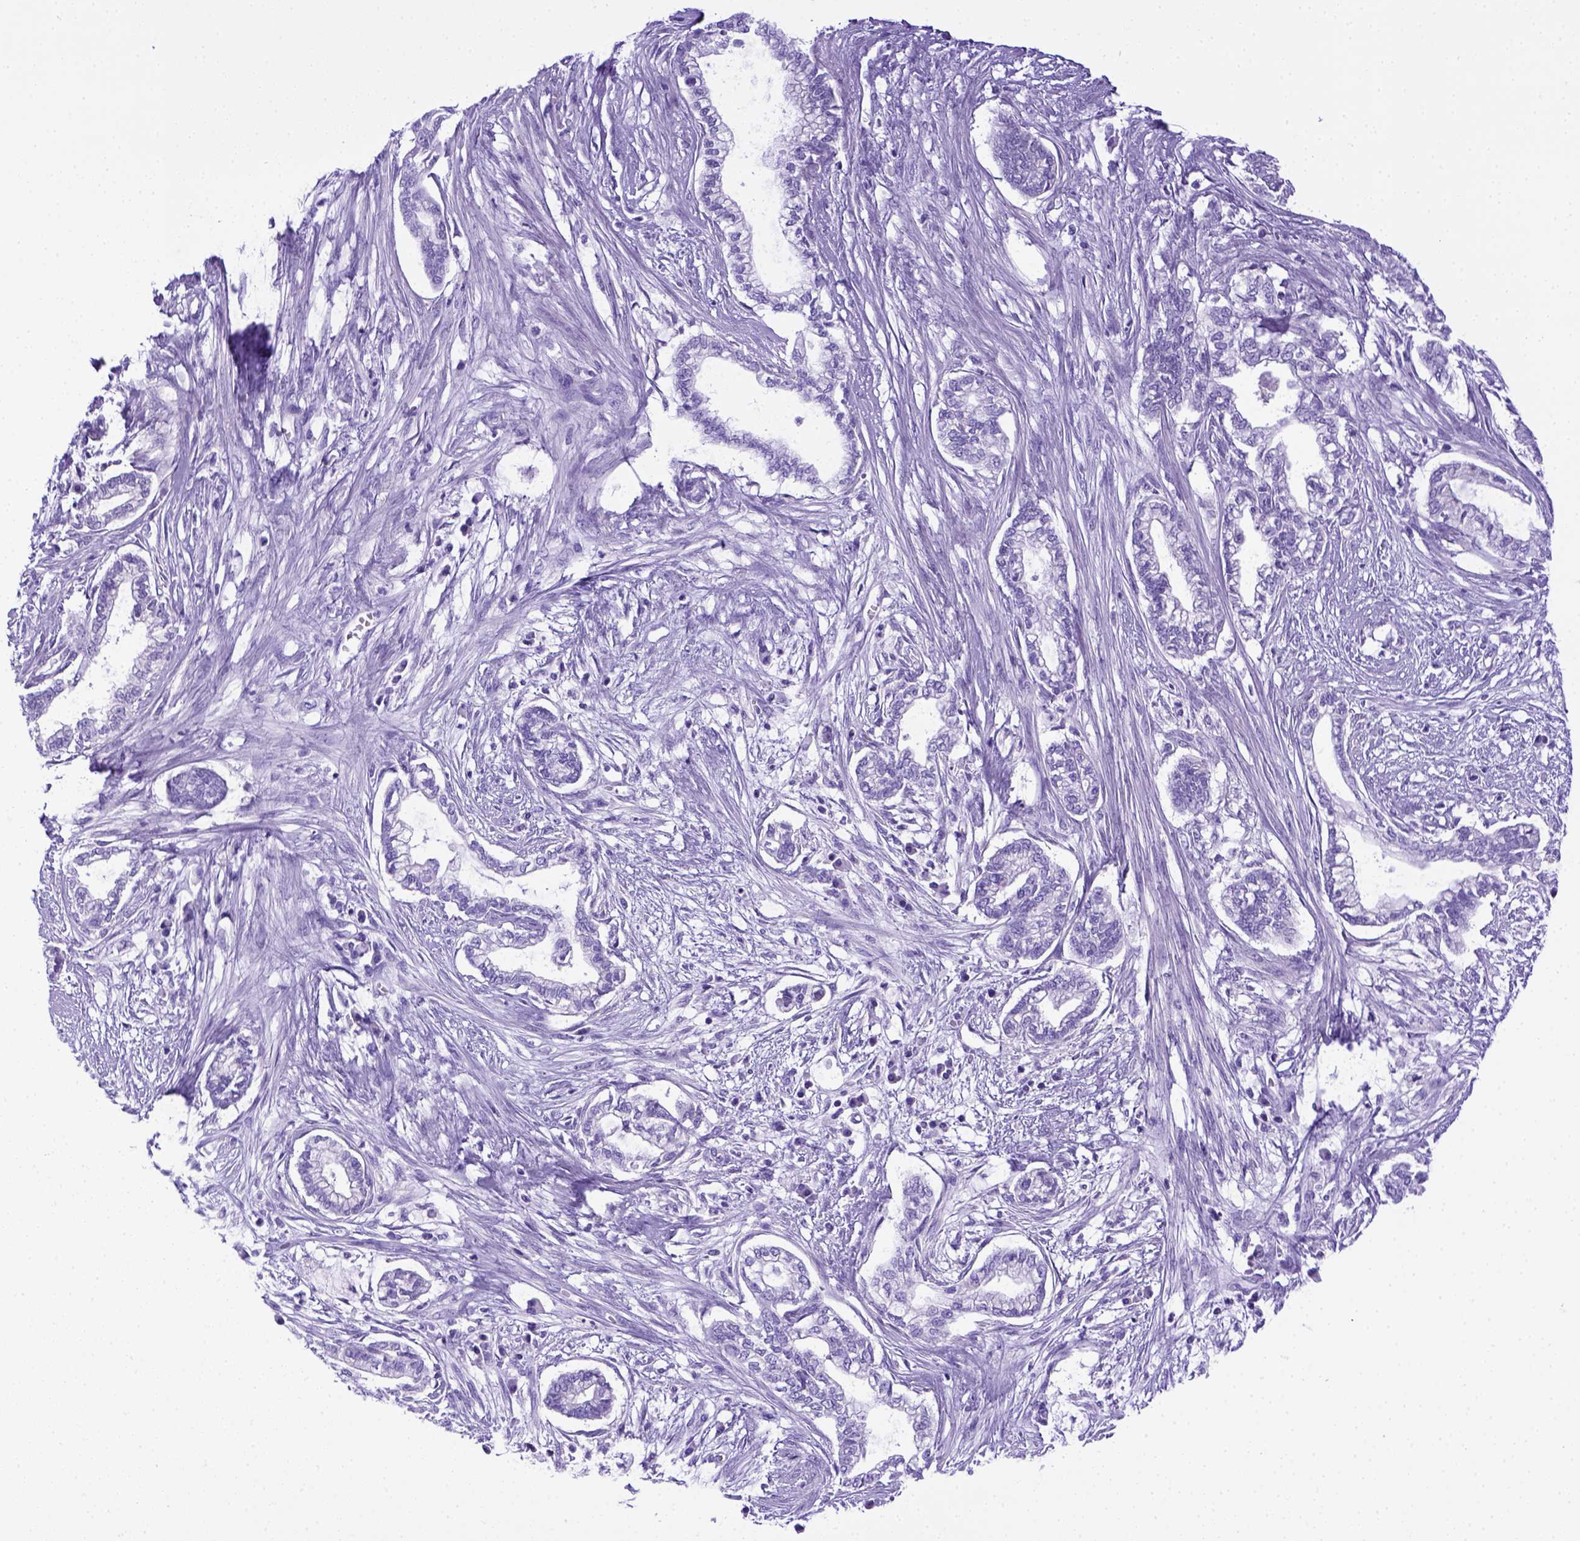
{"staining": {"intensity": "negative", "quantity": "none", "location": "none"}, "tissue": "cervical cancer", "cell_type": "Tumor cells", "image_type": "cancer", "snomed": [{"axis": "morphology", "description": "Adenocarcinoma, NOS"}, {"axis": "topography", "description": "Cervix"}], "caption": "The histopathology image shows no staining of tumor cells in cervical adenocarcinoma. (DAB (3,3'-diaminobenzidine) IHC, high magnification).", "gene": "ITIH4", "patient": {"sex": "female", "age": 62}}